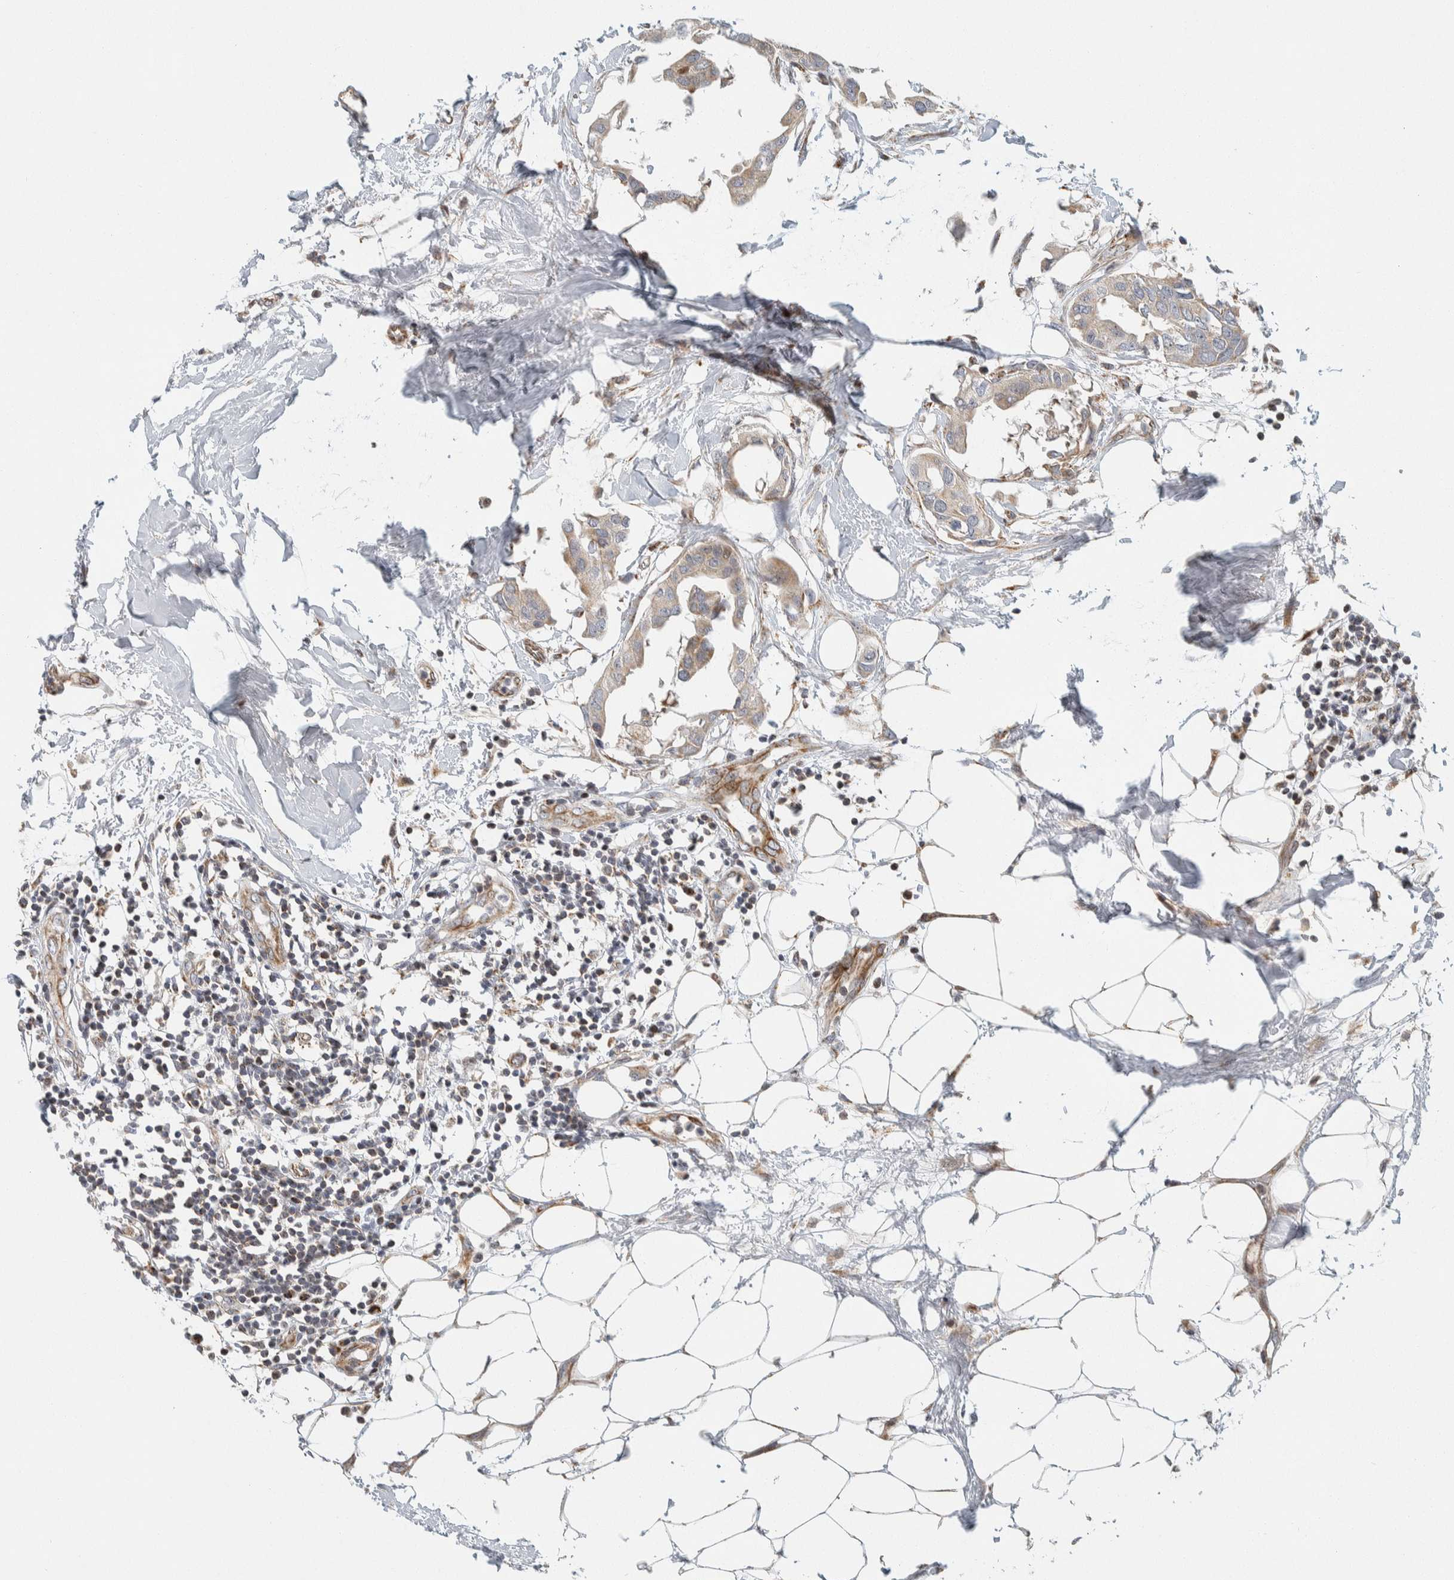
{"staining": {"intensity": "weak", "quantity": ">75%", "location": "cytoplasmic/membranous"}, "tissue": "breast cancer", "cell_type": "Tumor cells", "image_type": "cancer", "snomed": [{"axis": "morphology", "description": "Duct carcinoma"}, {"axis": "topography", "description": "Breast"}], "caption": "The photomicrograph shows a brown stain indicating the presence of a protein in the cytoplasmic/membranous of tumor cells in infiltrating ductal carcinoma (breast). (brown staining indicates protein expression, while blue staining denotes nuclei).", "gene": "AFP", "patient": {"sex": "female", "age": 40}}